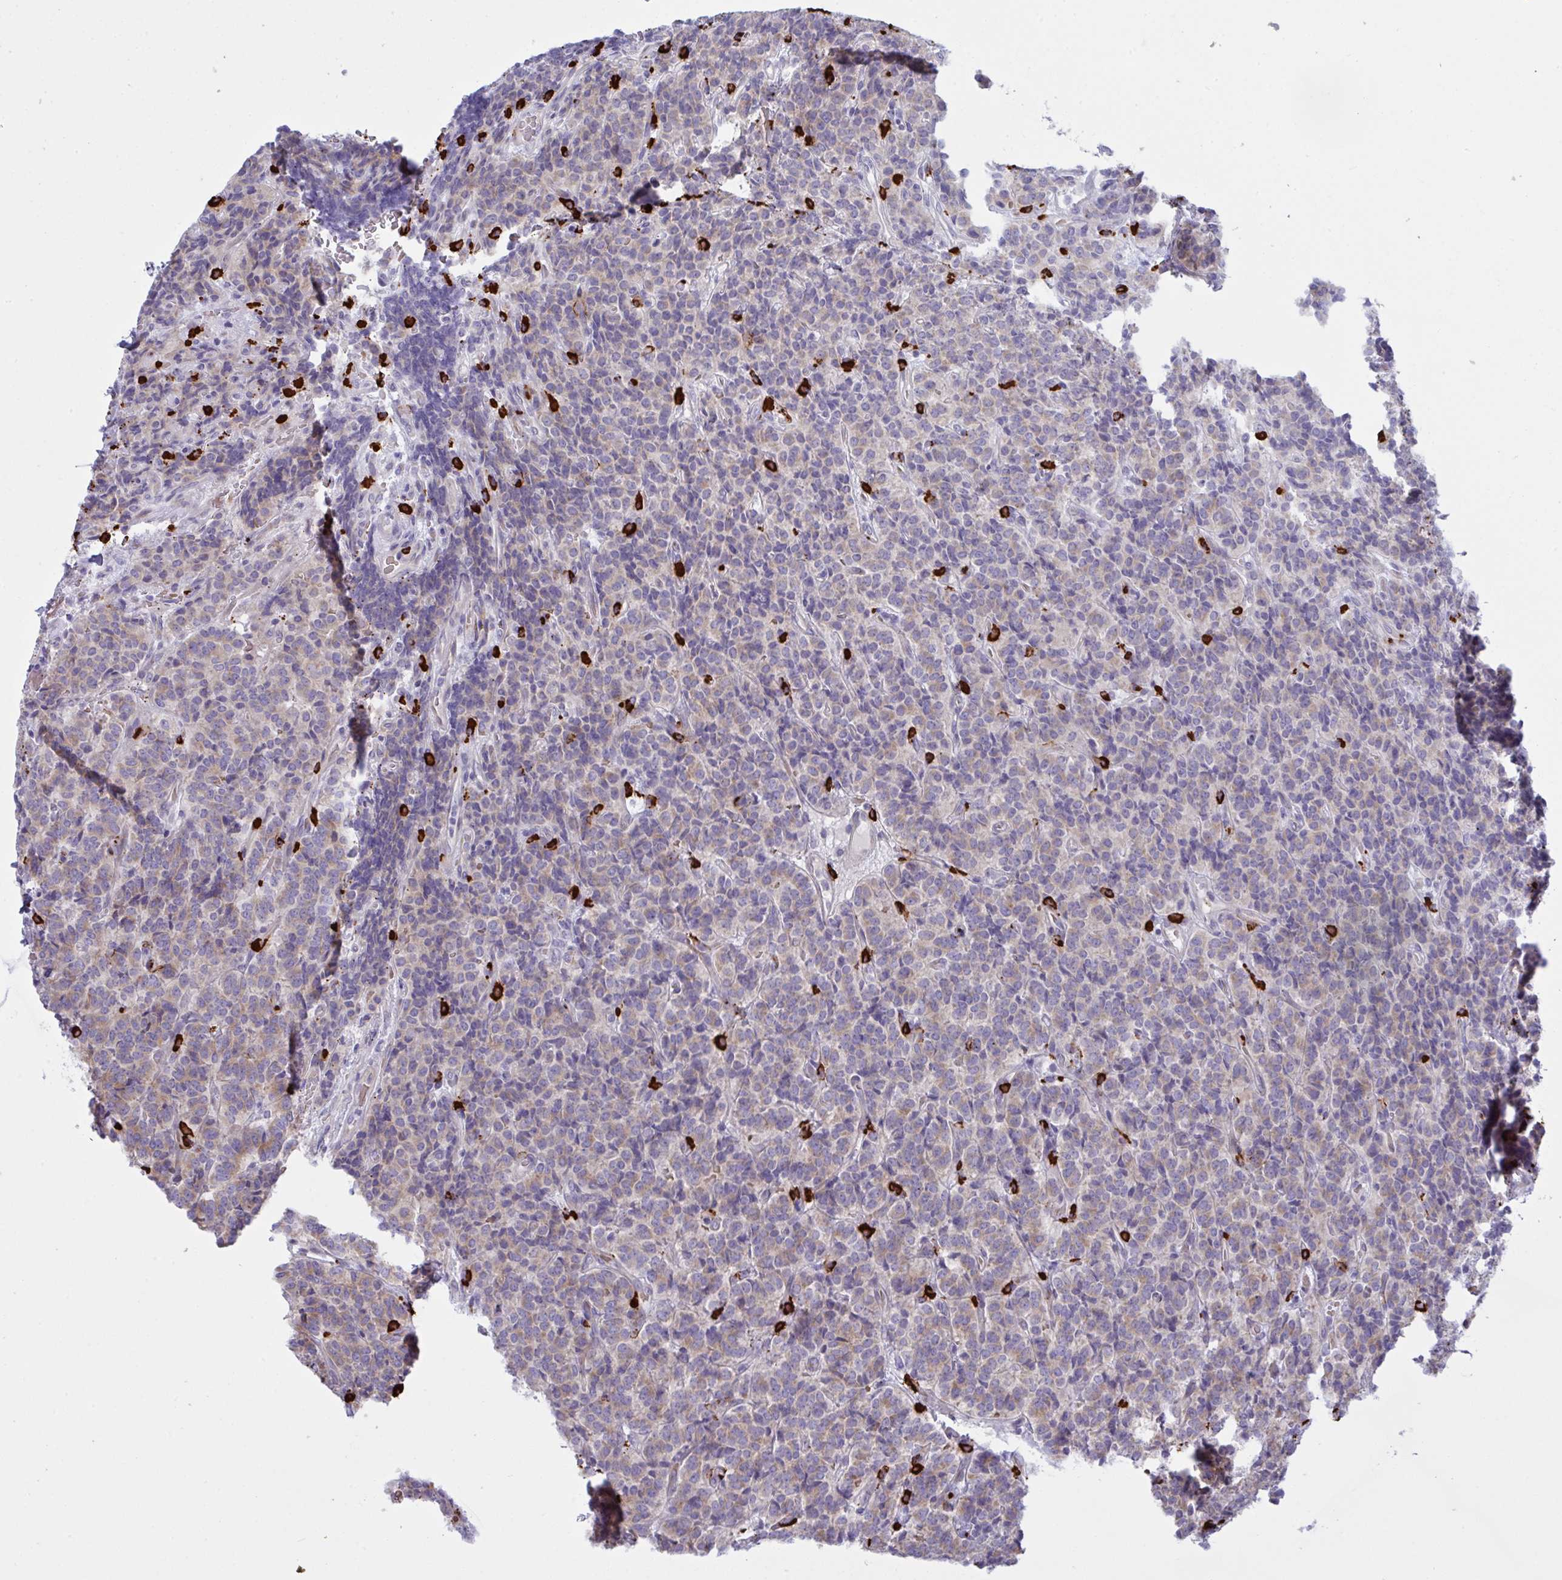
{"staining": {"intensity": "weak", "quantity": "<25%", "location": "cytoplasmic/membranous"}, "tissue": "carcinoid", "cell_type": "Tumor cells", "image_type": "cancer", "snomed": [{"axis": "morphology", "description": "Carcinoid, malignant, NOS"}, {"axis": "topography", "description": "Pancreas"}], "caption": "The photomicrograph displays no significant positivity in tumor cells of carcinoid.", "gene": "ZNF684", "patient": {"sex": "male", "age": 36}}